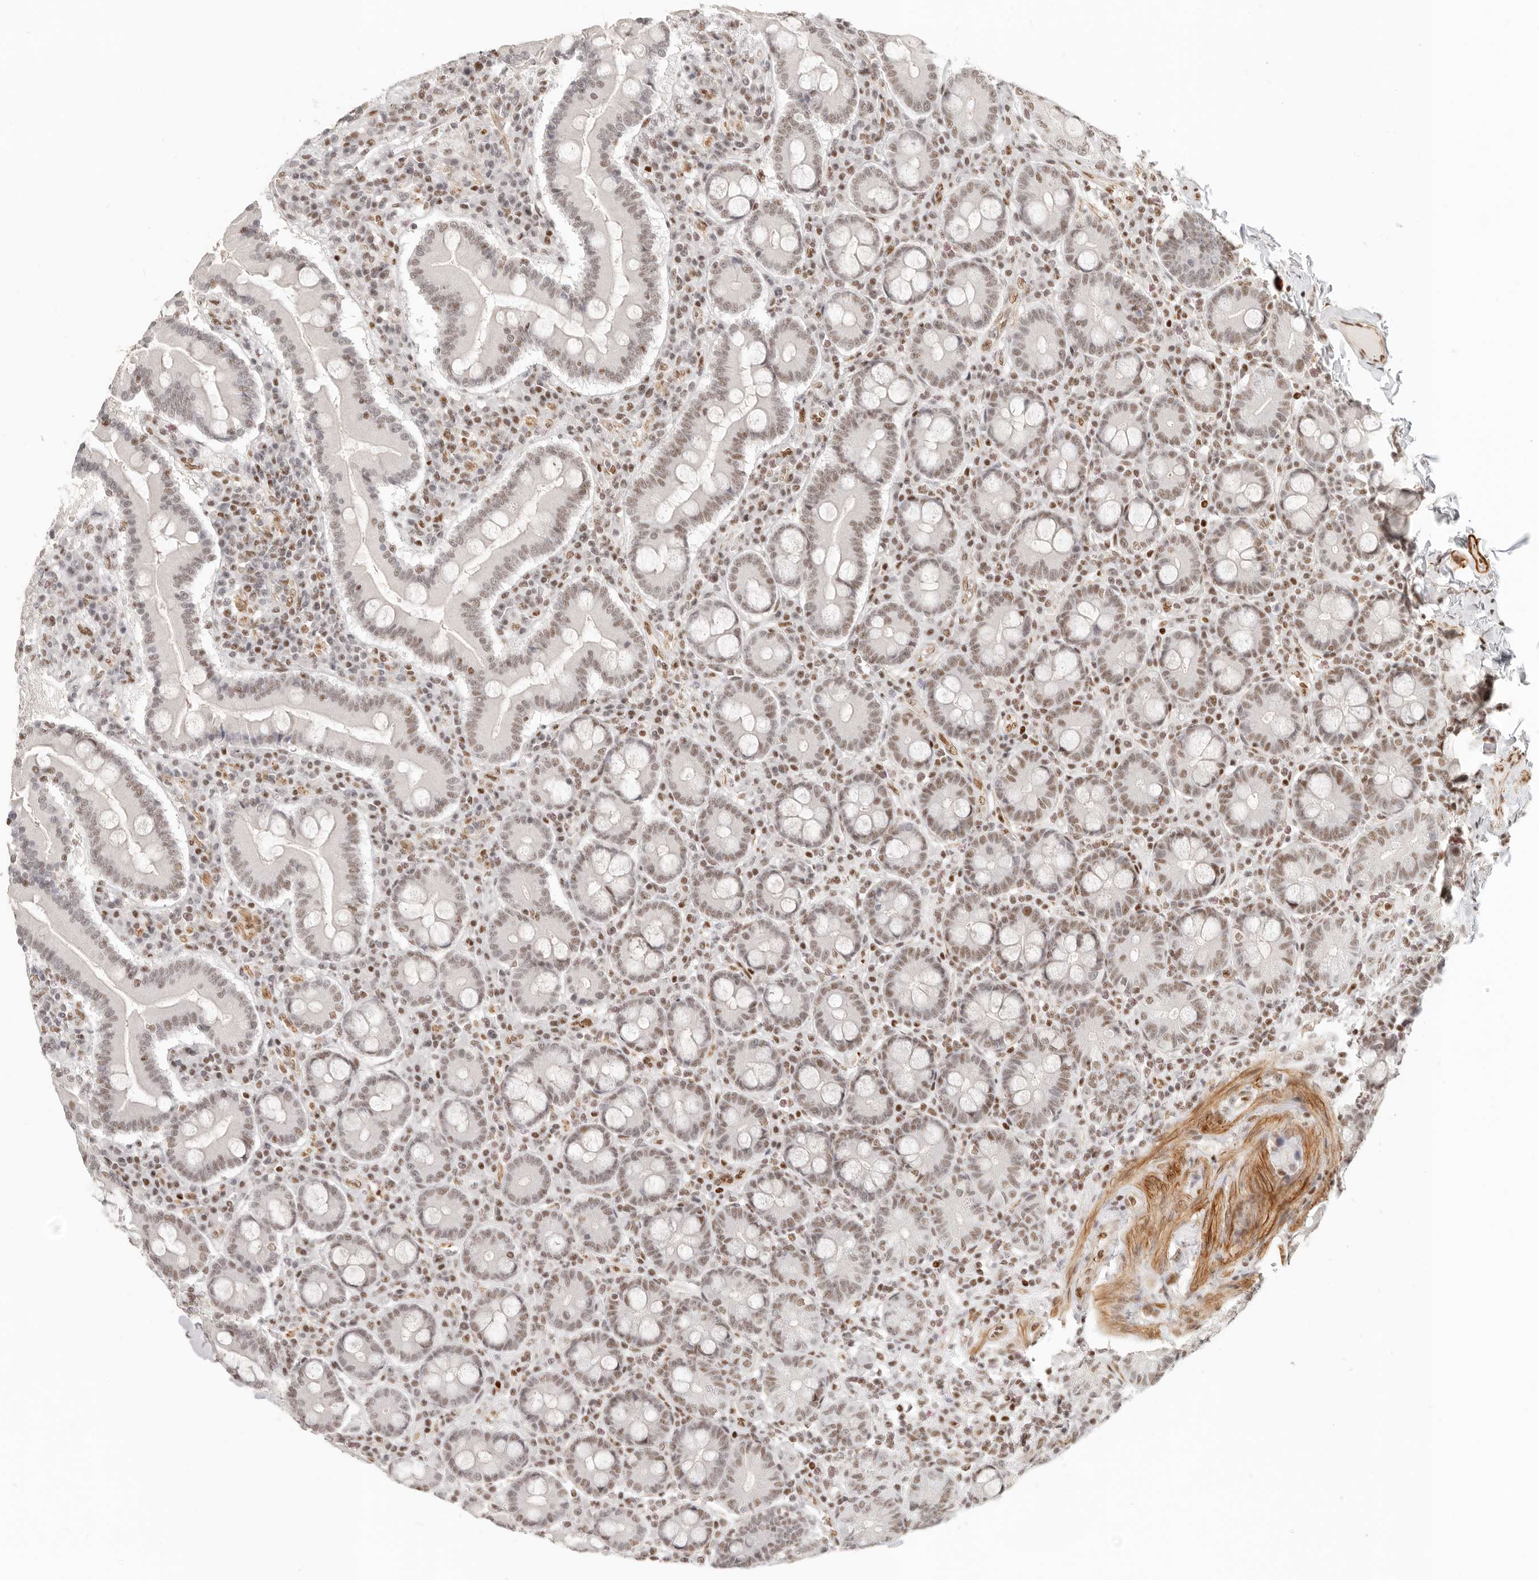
{"staining": {"intensity": "moderate", "quantity": ">75%", "location": "nuclear"}, "tissue": "duodenum", "cell_type": "Glandular cells", "image_type": "normal", "snomed": [{"axis": "morphology", "description": "Normal tissue, NOS"}, {"axis": "topography", "description": "Duodenum"}], "caption": "This is an image of IHC staining of normal duodenum, which shows moderate staining in the nuclear of glandular cells.", "gene": "GABPA", "patient": {"sex": "male", "age": 50}}